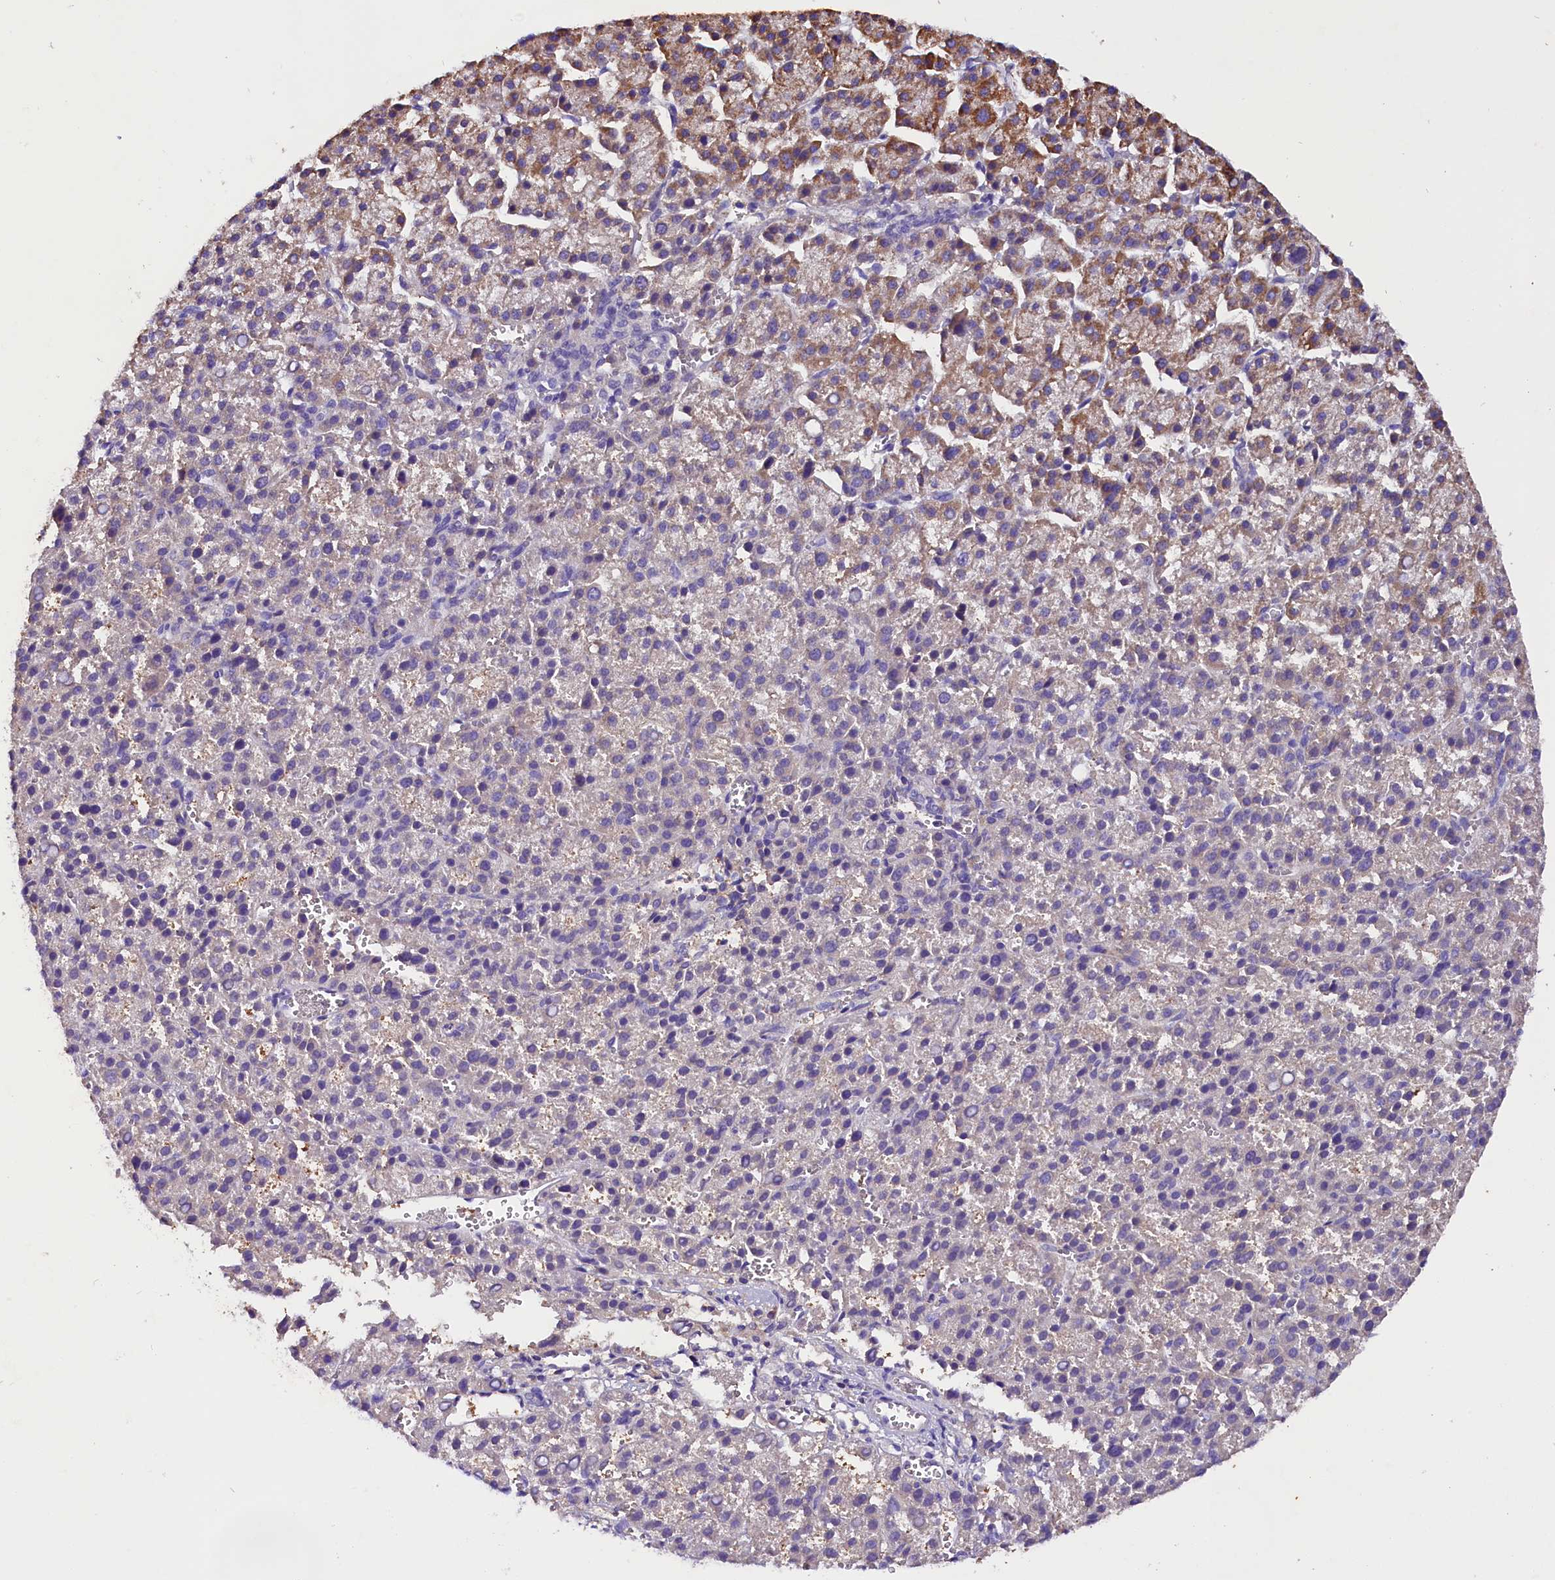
{"staining": {"intensity": "moderate", "quantity": "<25%", "location": "cytoplasmic/membranous"}, "tissue": "liver cancer", "cell_type": "Tumor cells", "image_type": "cancer", "snomed": [{"axis": "morphology", "description": "Carcinoma, Hepatocellular, NOS"}, {"axis": "topography", "description": "Liver"}], "caption": "Immunohistochemistry (IHC) (DAB) staining of human liver hepatocellular carcinoma demonstrates moderate cytoplasmic/membranous protein staining in about <25% of tumor cells.", "gene": "SIX5", "patient": {"sex": "female", "age": 58}}